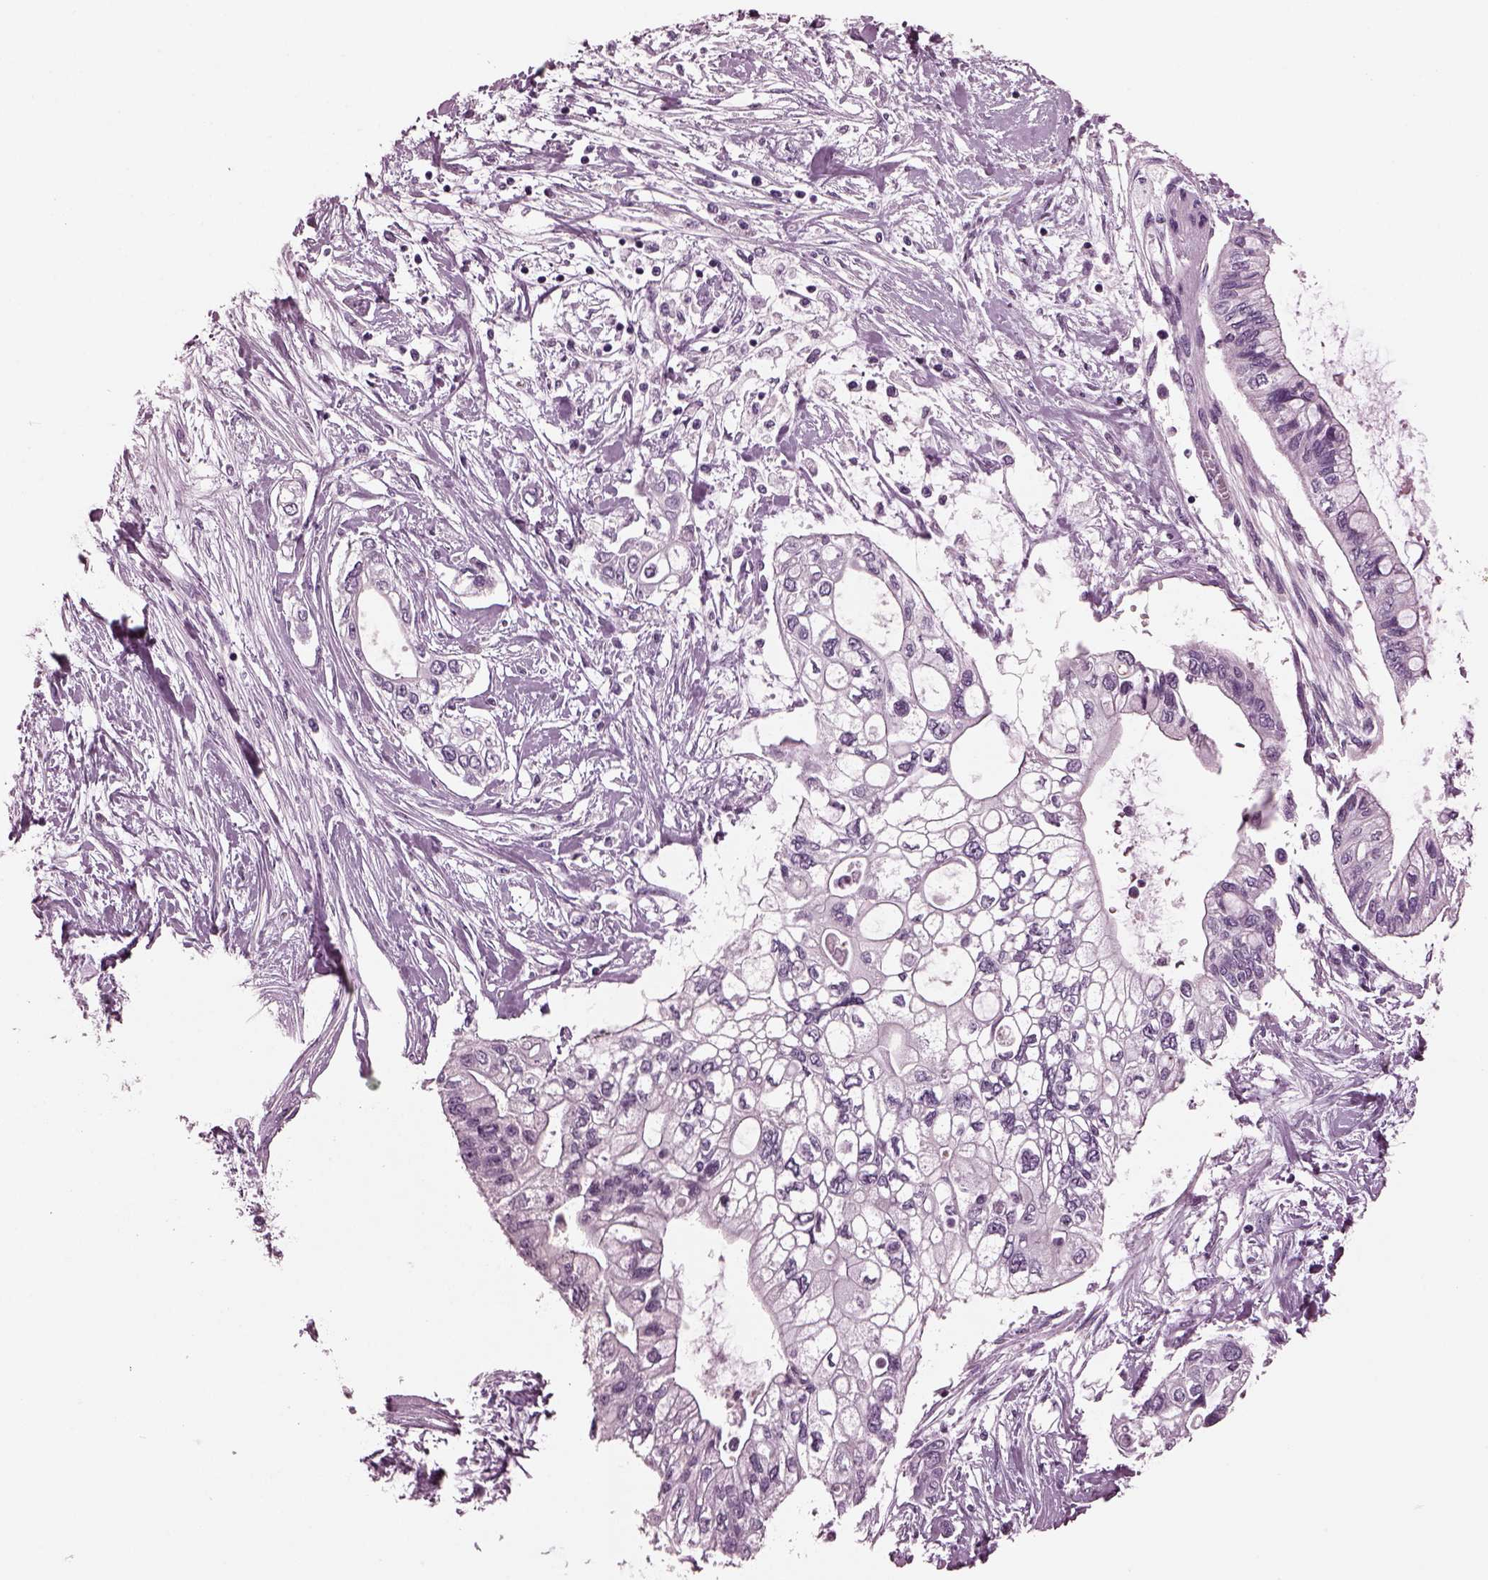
{"staining": {"intensity": "negative", "quantity": "none", "location": "none"}, "tissue": "pancreatic cancer", "cell_type": "Tumor cells", "image_type": "cancer", "snomed": [{"axis": "morphology", "description": "Adenocarcinoma, NOS"}, {"axis": "topography", "description": "Pancreas"}], "caption": "An image of human pancreatic adenocarcinoma is negative for staining in tumor cells. Nuclei are stained in blue.", "gene": "MIB2", "patient": {"sex": "female", "age": 77}}